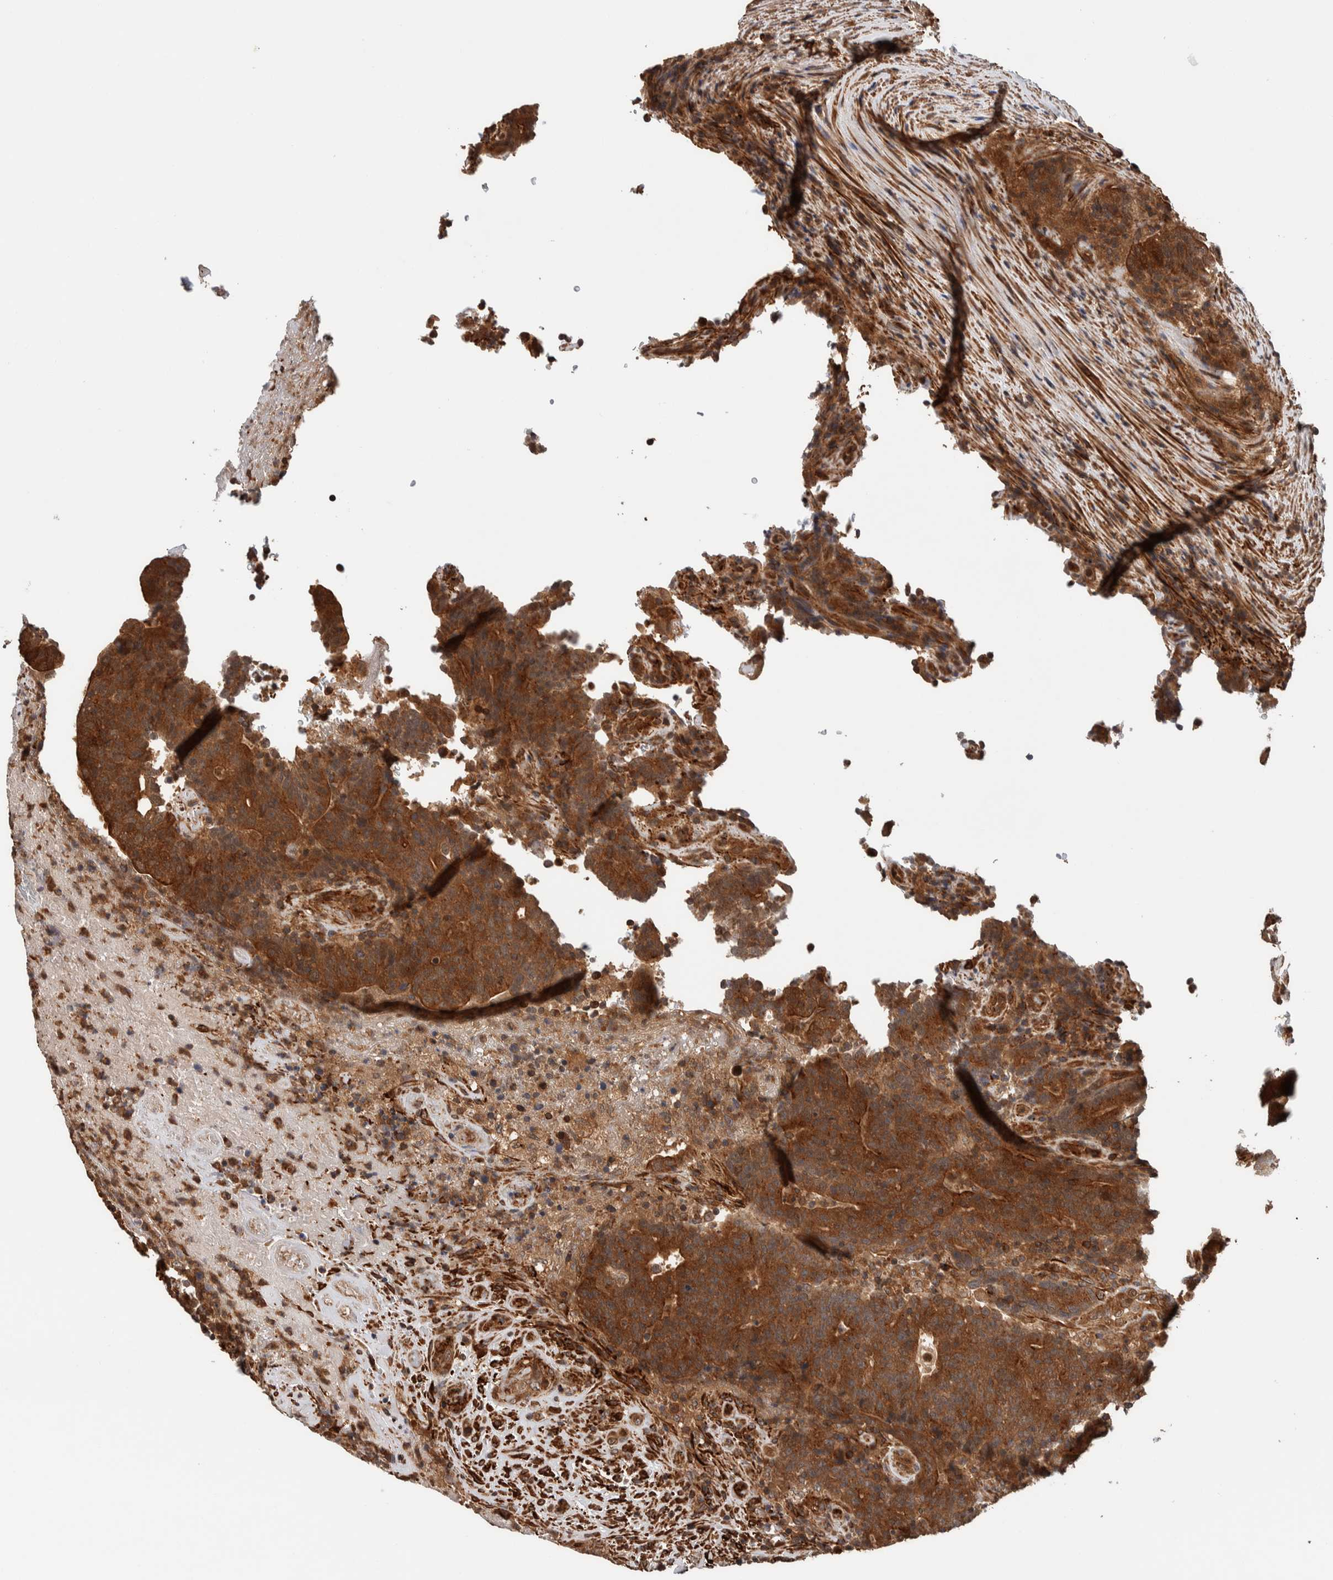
{"staining": {"intensity": "strong", "quantity": ">75%", "location": "cytoplasmic/membranous"}, "tissue": "colorectal cancer", "cell_type": "Tumor cells", "image_type": "cancer", "snomed": [{"axis": "morphology", "description": "Normal tissue, NOS"}, {"axis": "morphology", "description": "Adenocarcinoma, NOS"}, {"axis": "topography", "description": "Colon"}], "caption": "Approximately >75% of tumor cells in colorectal adenocarcinoma show strong cytoplasmic/membranous protein staining as visualized by brown immunohistochemical staining.", "gene": "SYNRG", "patient": {"sex": "female", "age": 75}}